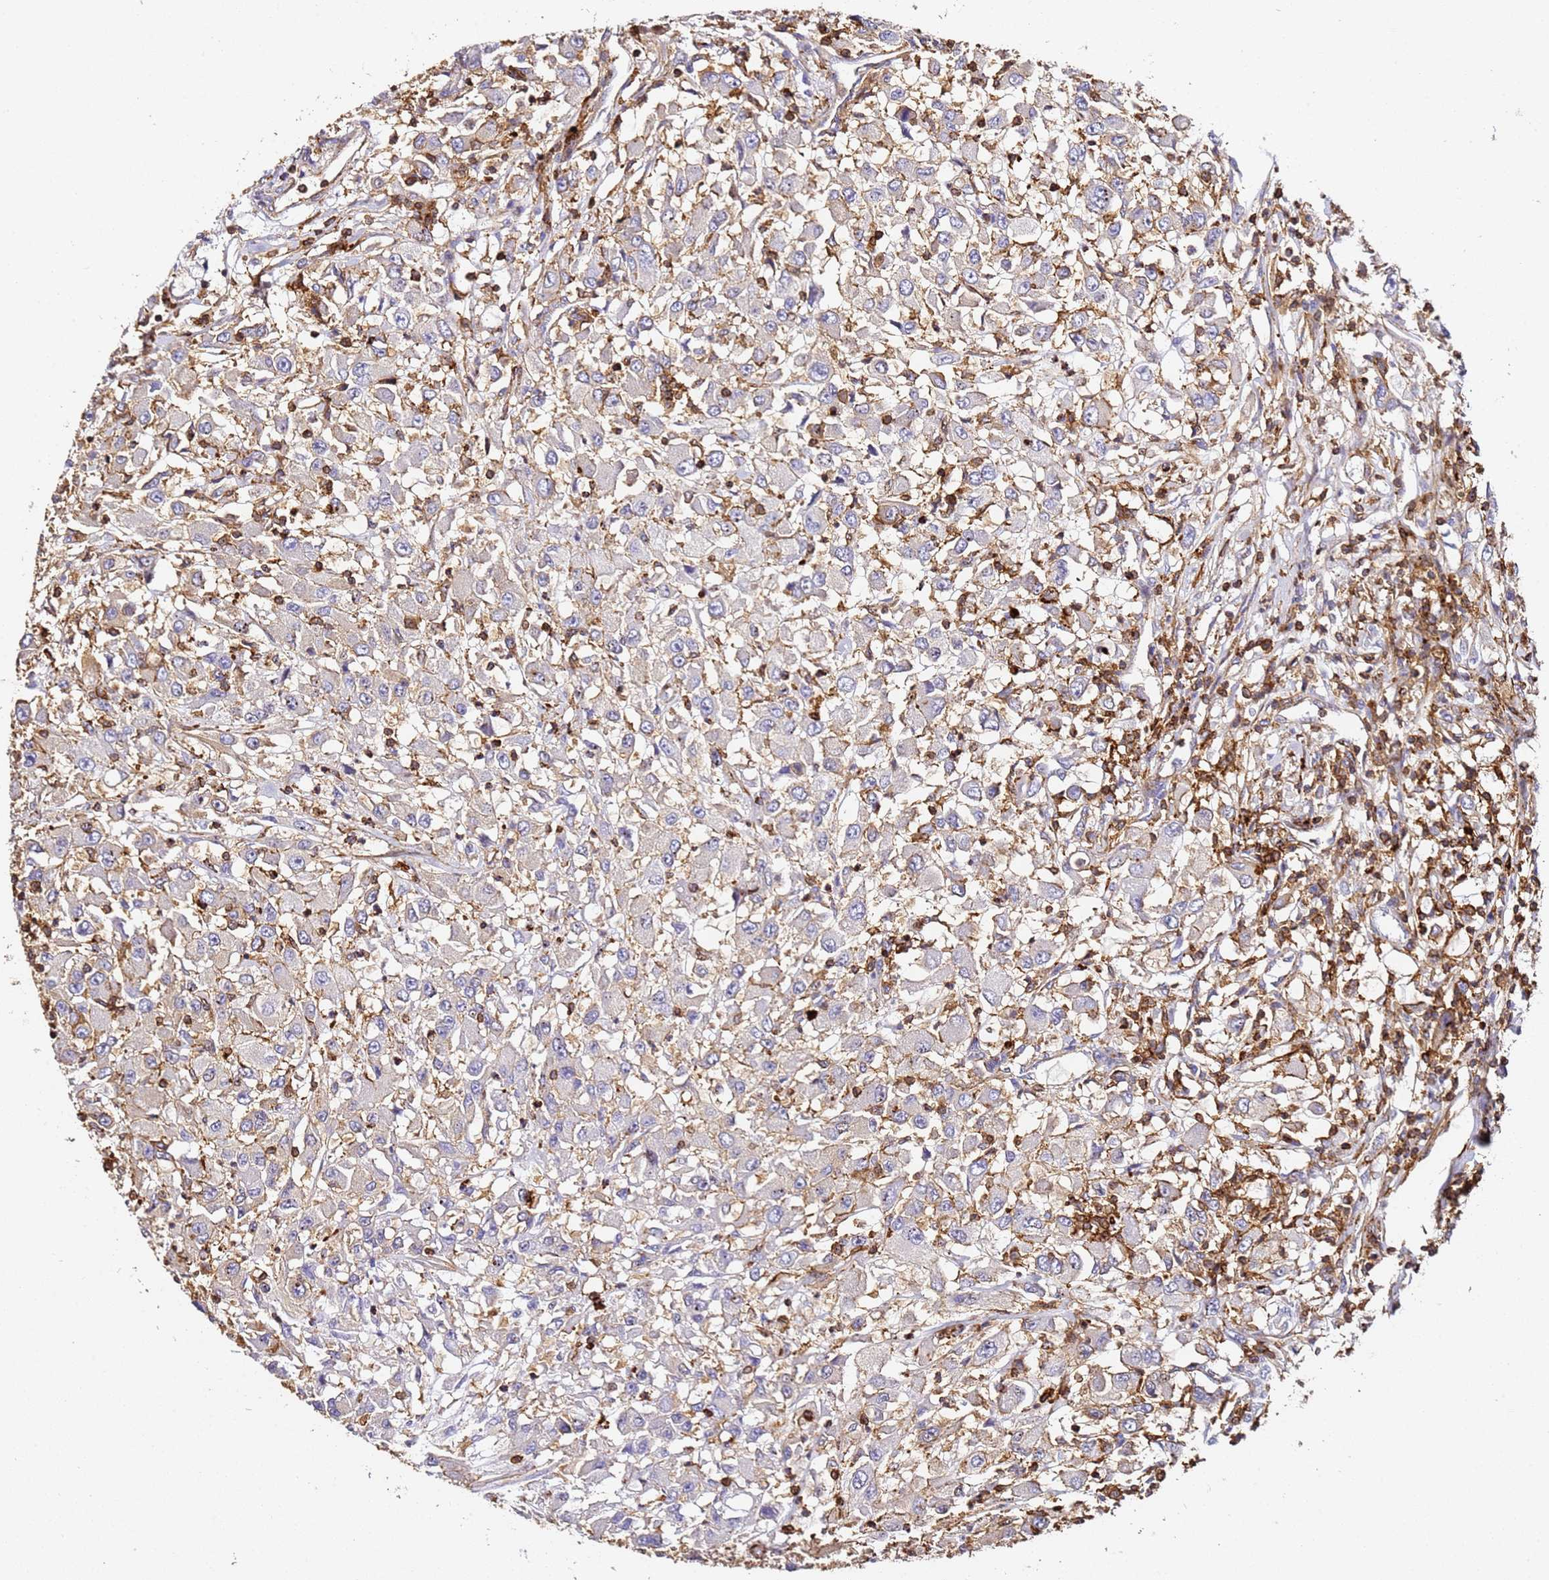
{"staining": {"intensity": "negative", "quantity": "none", "location": "none"}, "tissue": "renal cancer", "cell_type": "Tumor cells", "image_type": "cancer", "snomed": [{"axis": "morphology", "description": "Adenocarcinoma, NOS"}, {"axis": "topography", "description": "Kidney"}], "caption": "Renal adenocarcinoma was stained to show a protein in brown. There is no significant expression in tumor cells.", "gene": "ZNF671", "patient": {"sex": "female", "age": 67}}